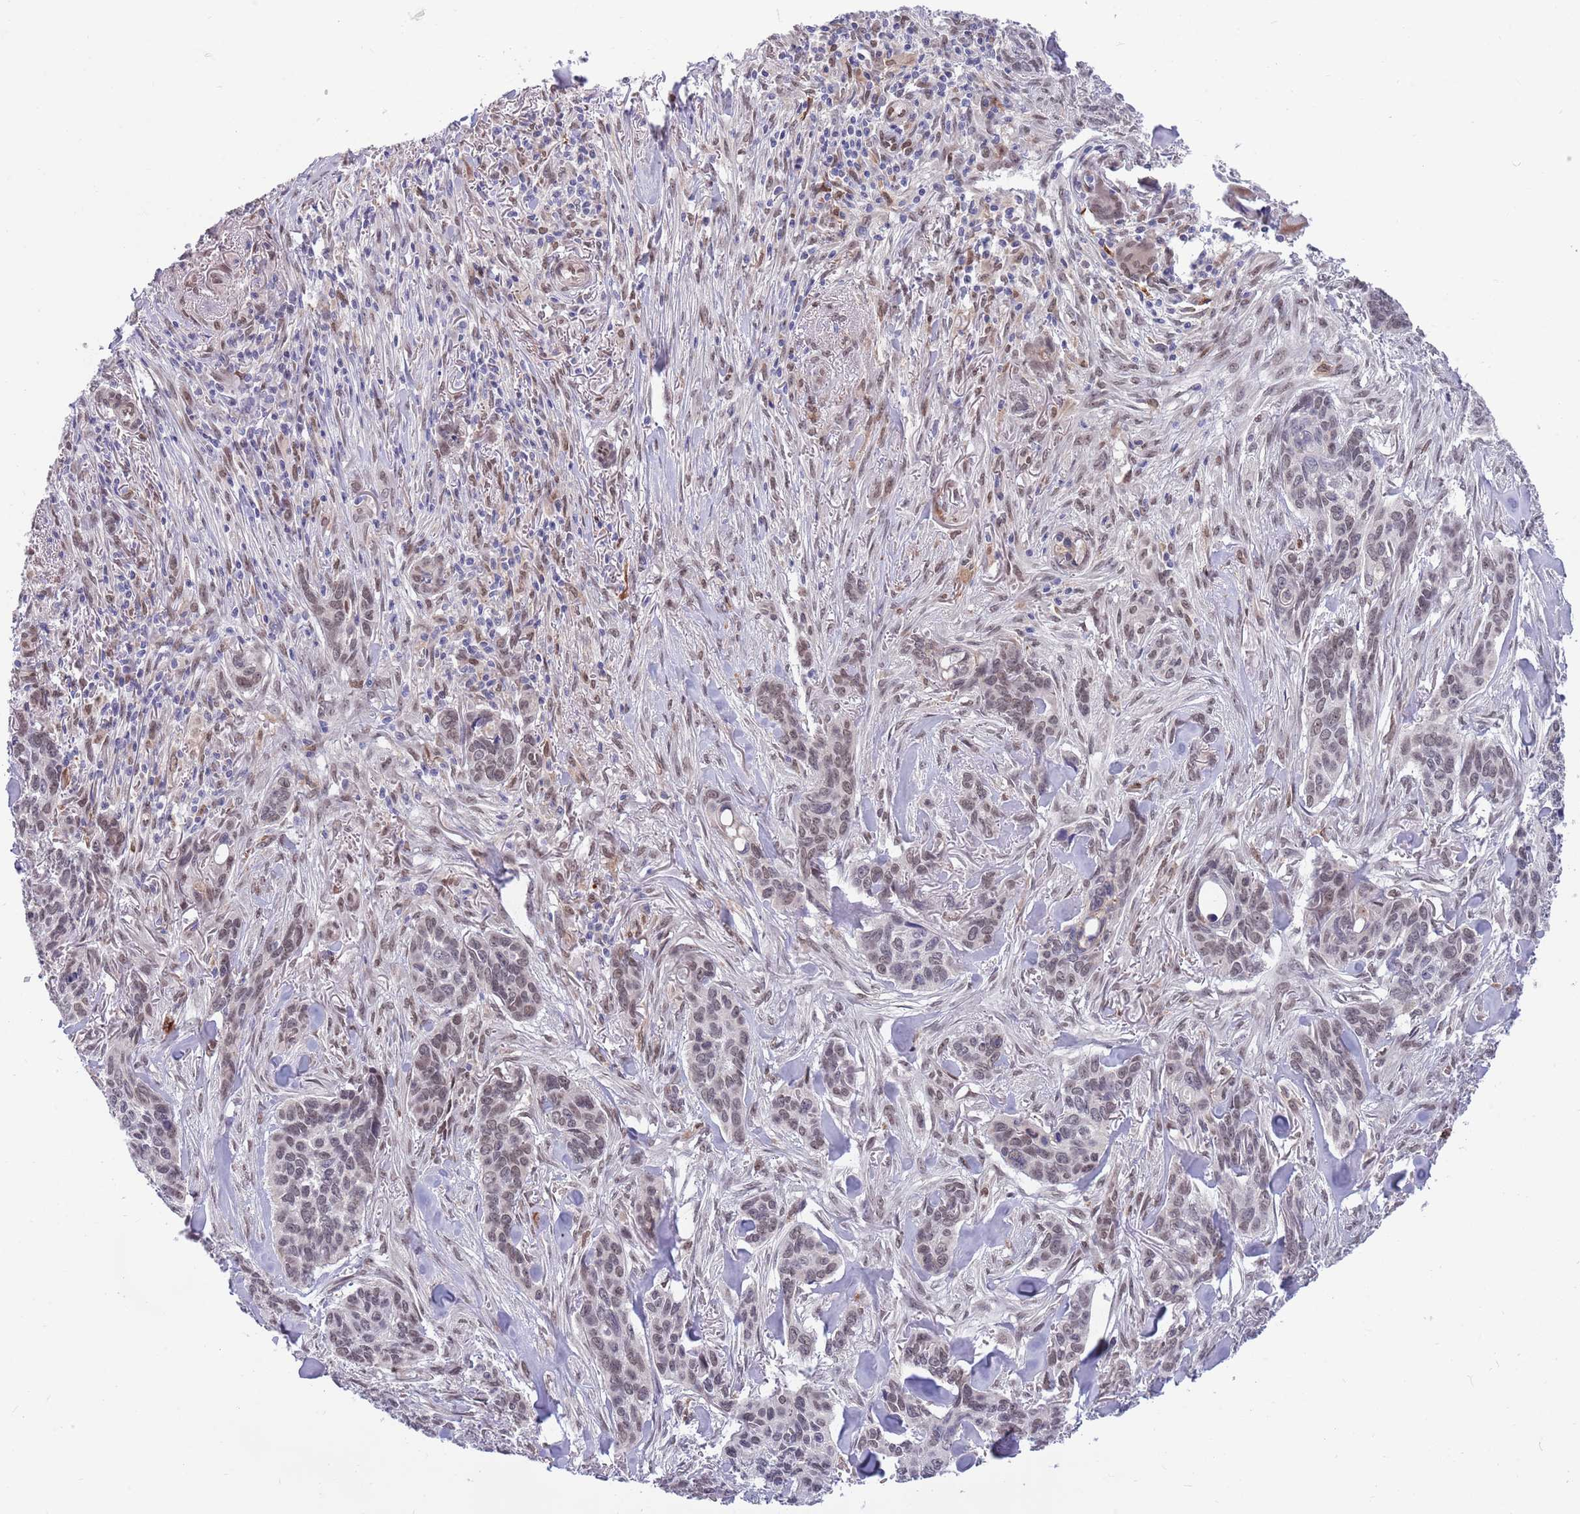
{"staining": {"intensity": "weak", "quantity": ">75%", "location": "nuclear"}, "tissue": "skin cancer", "cell_type": "Tumor cells", "image_type": "cancer", "snomed": [{"axis": "morphology", "description": "Basal cell carcinoma"}, {"axis": "topography", "description": "Skin"}], "caption": "Immunohistochemical staining of skin cancer (basal cell carcinoma) exhibits low levels of weak nuclear positivity in about >75% of tumor cells.", "gene": "NLRP6", "patient": {"sex": "male", "age": 86}}